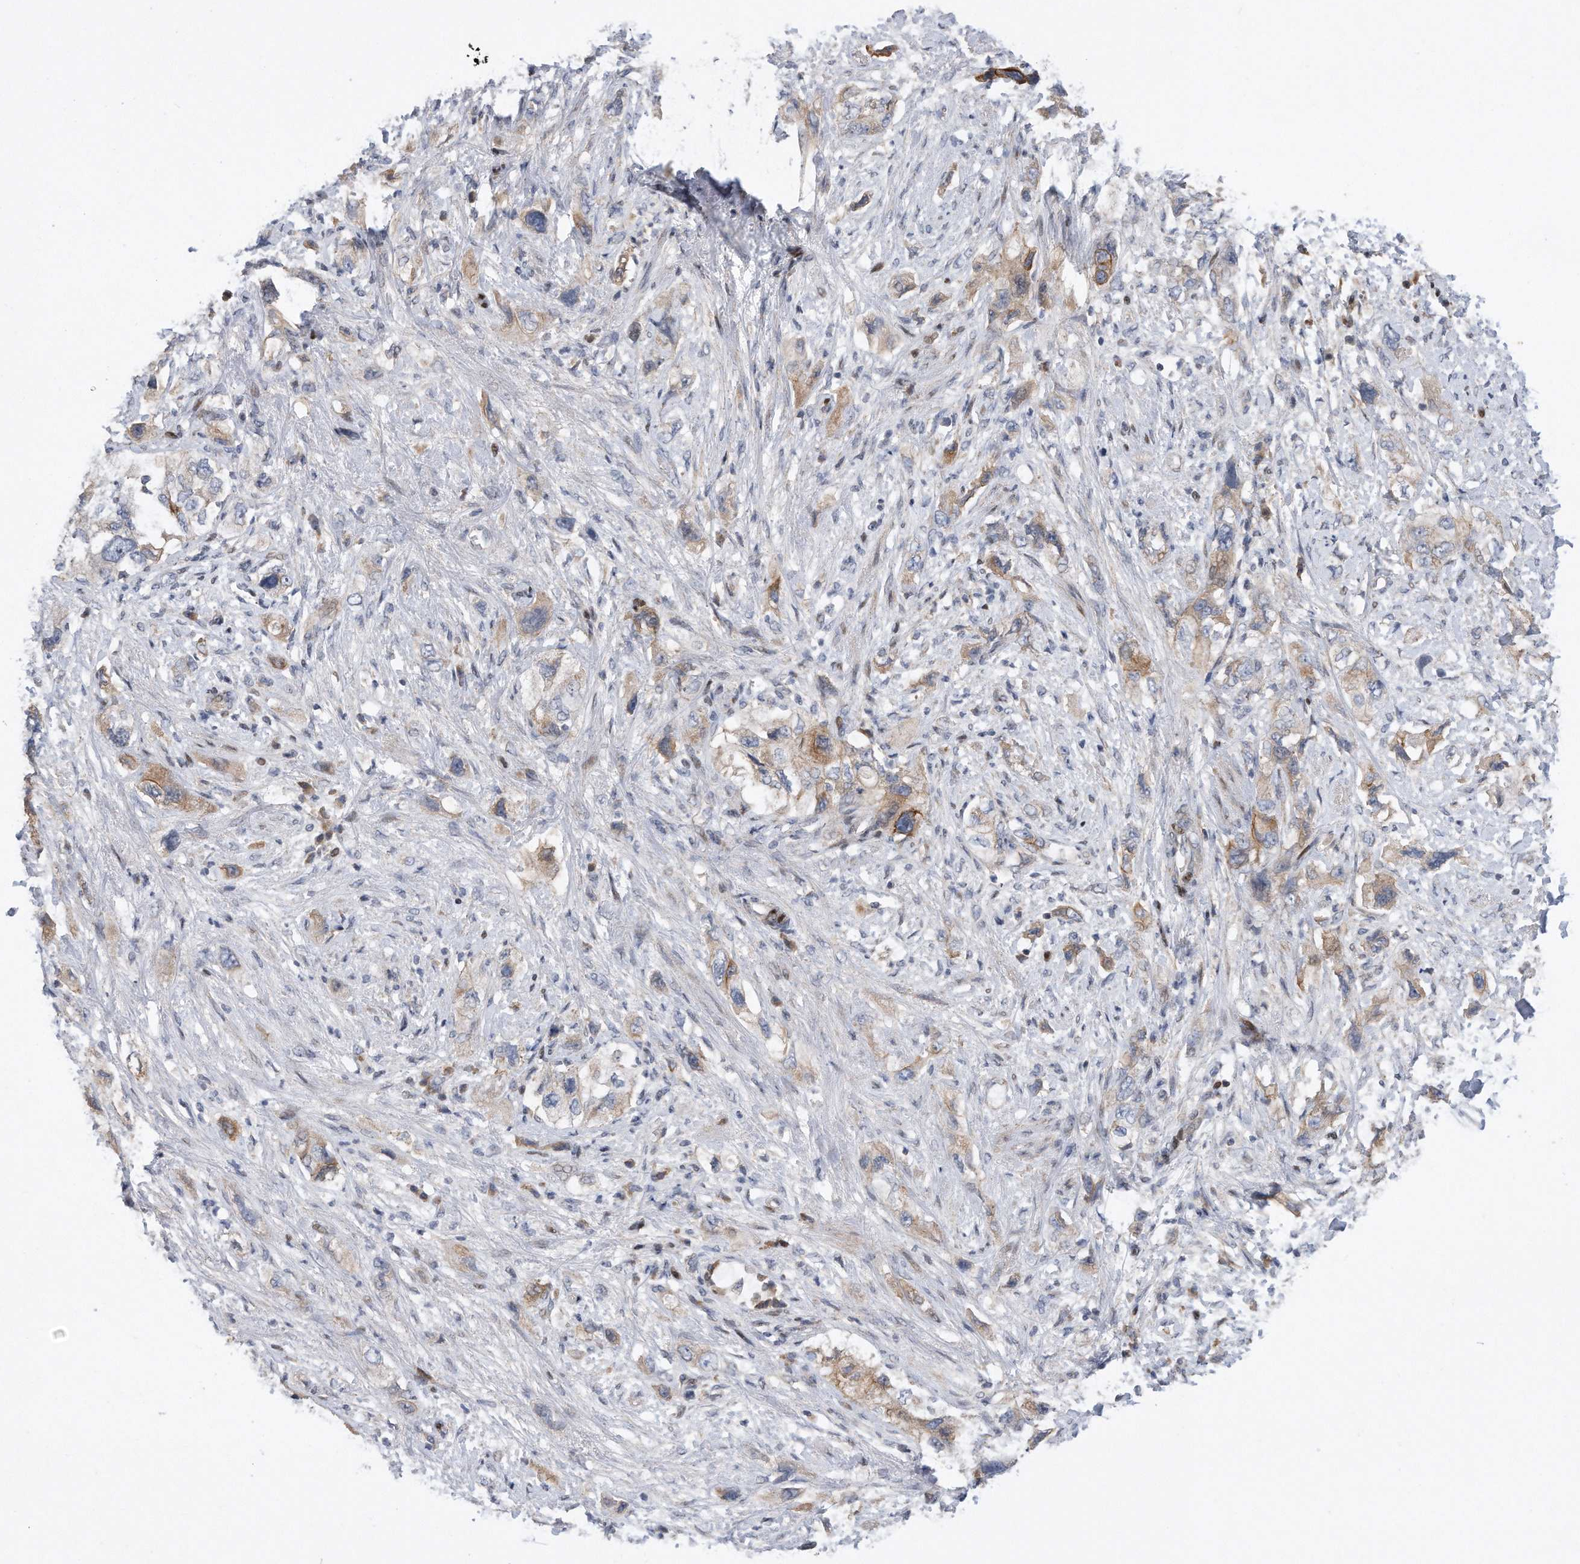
{"staining": {"intensity": "moderate", "quantity": "25%-75%", "location": "cytoplasmic/membranous"}, "tissue": "pancreatic cancer", "cell_type": "Tumor cells", "image_type": "cancer", "snomed": [{"axis": "morphology", "description": "Adenocarcinoma, NOS"}, {"axis": "topography", "description": "Pancreas"}], "caption": "Immunohistochemistry of human pancreatic cancer (adenocarcinoma) displays medium levels of moderate cytoplasmic/membranous positivity in approximately 25%-75% of tumor cells. (IHC, brightfield microscopy, high magnification).", "gene": "CDH12", "patient": {"sex": "female", "age": 73}}